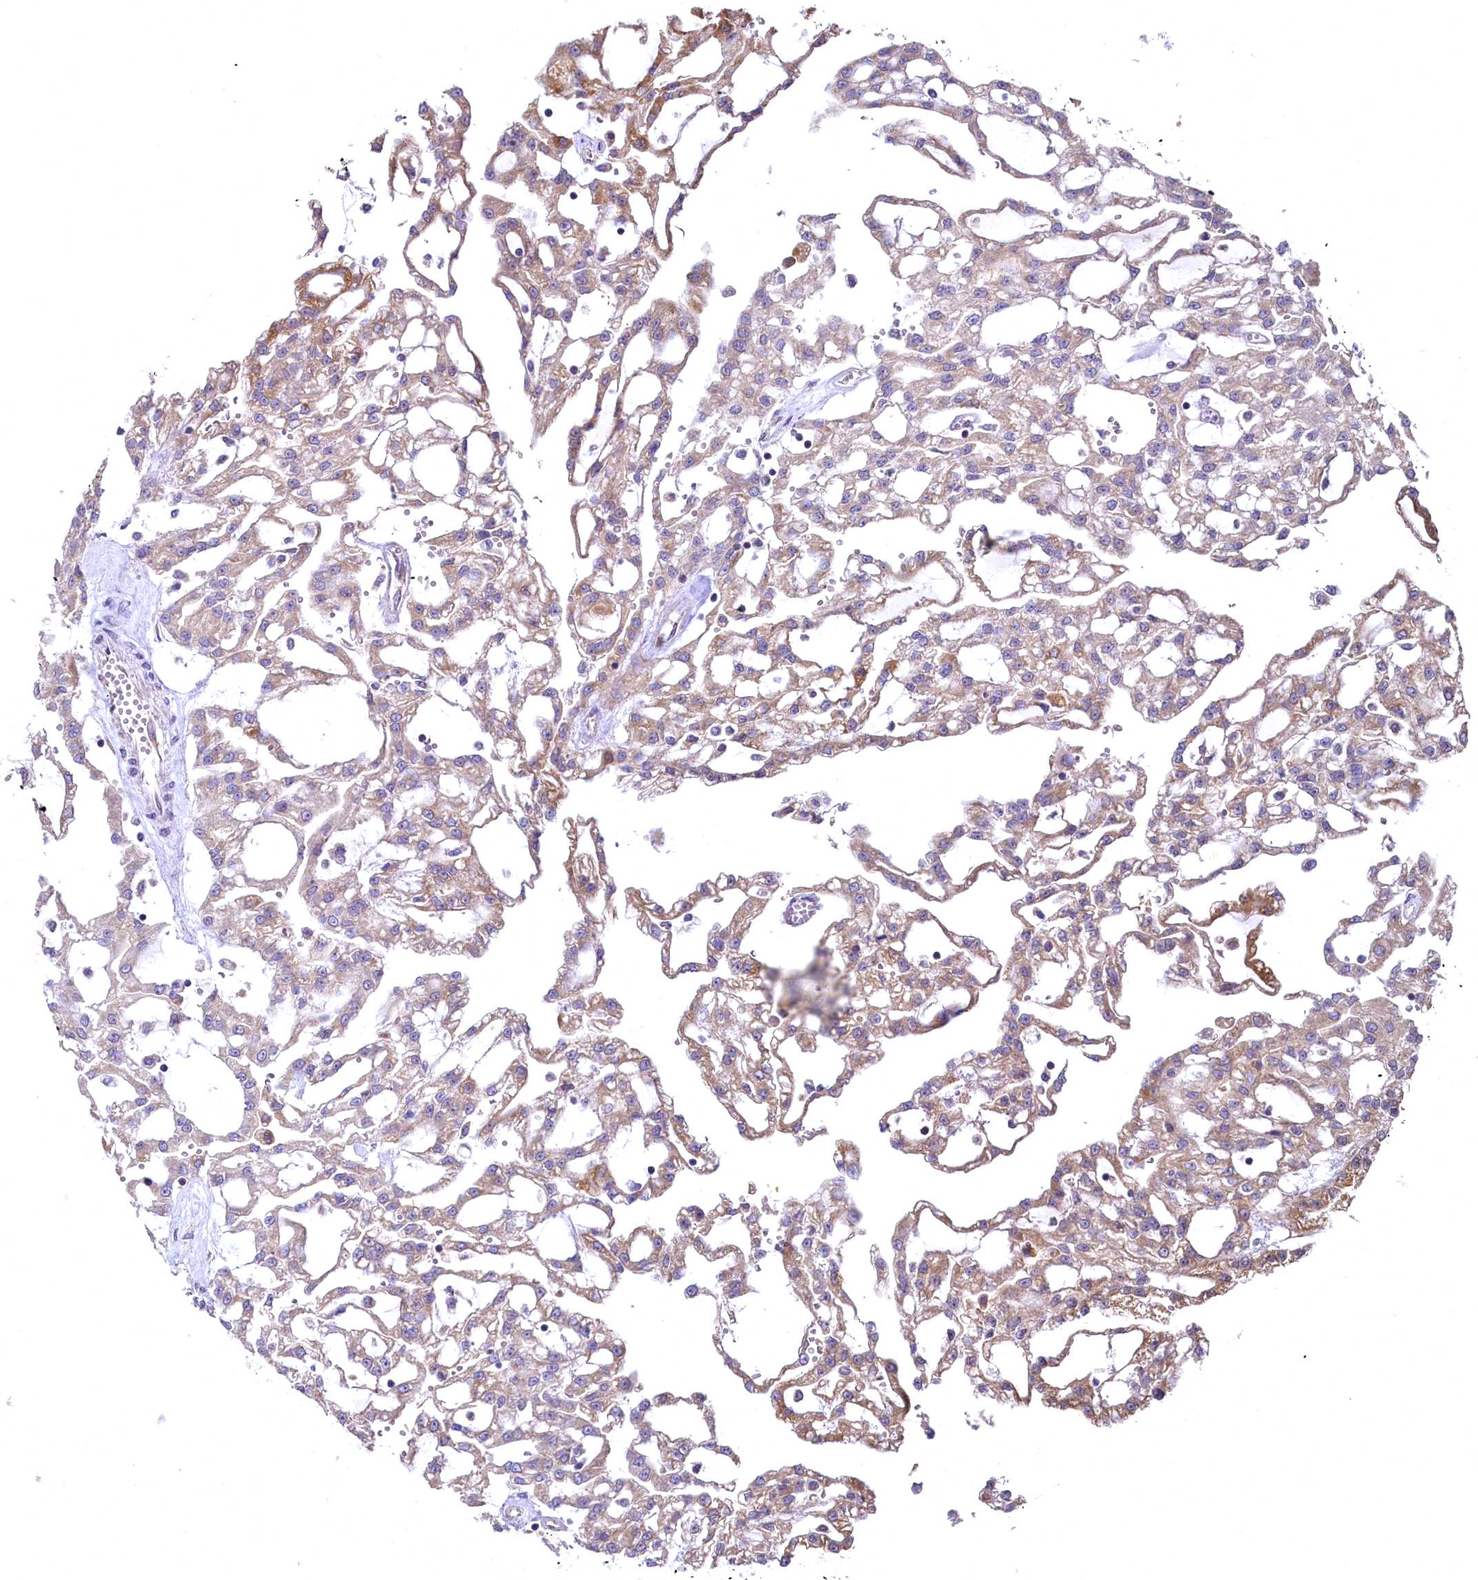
{"staining": {"intensity": "moderate", "quantity": ">75%", "location": "cytoplasmic/membranous"}, "tissue": "renal cancer", "cell_type": "Tumor cells", "image_type": "cancer", "snomed": [{"axis": "morphology", "description": "Adenocarcinoma, NOS"}, {"axis": "topography", "description": "Kidney"}], "caption": "Immunohistochemistry (DAB (3,3'-diaminobenzidine)) staining of human renal cancer (adenocarcinoma) reveals moderate cytoplasmic/membranous protein positivity in about >75% of tumor cells. (brown staining indicates protein expression, while blue staining denotes nuclei).", "gene": "MRPL57", "patient": {"sex": "male", "age": 63}}